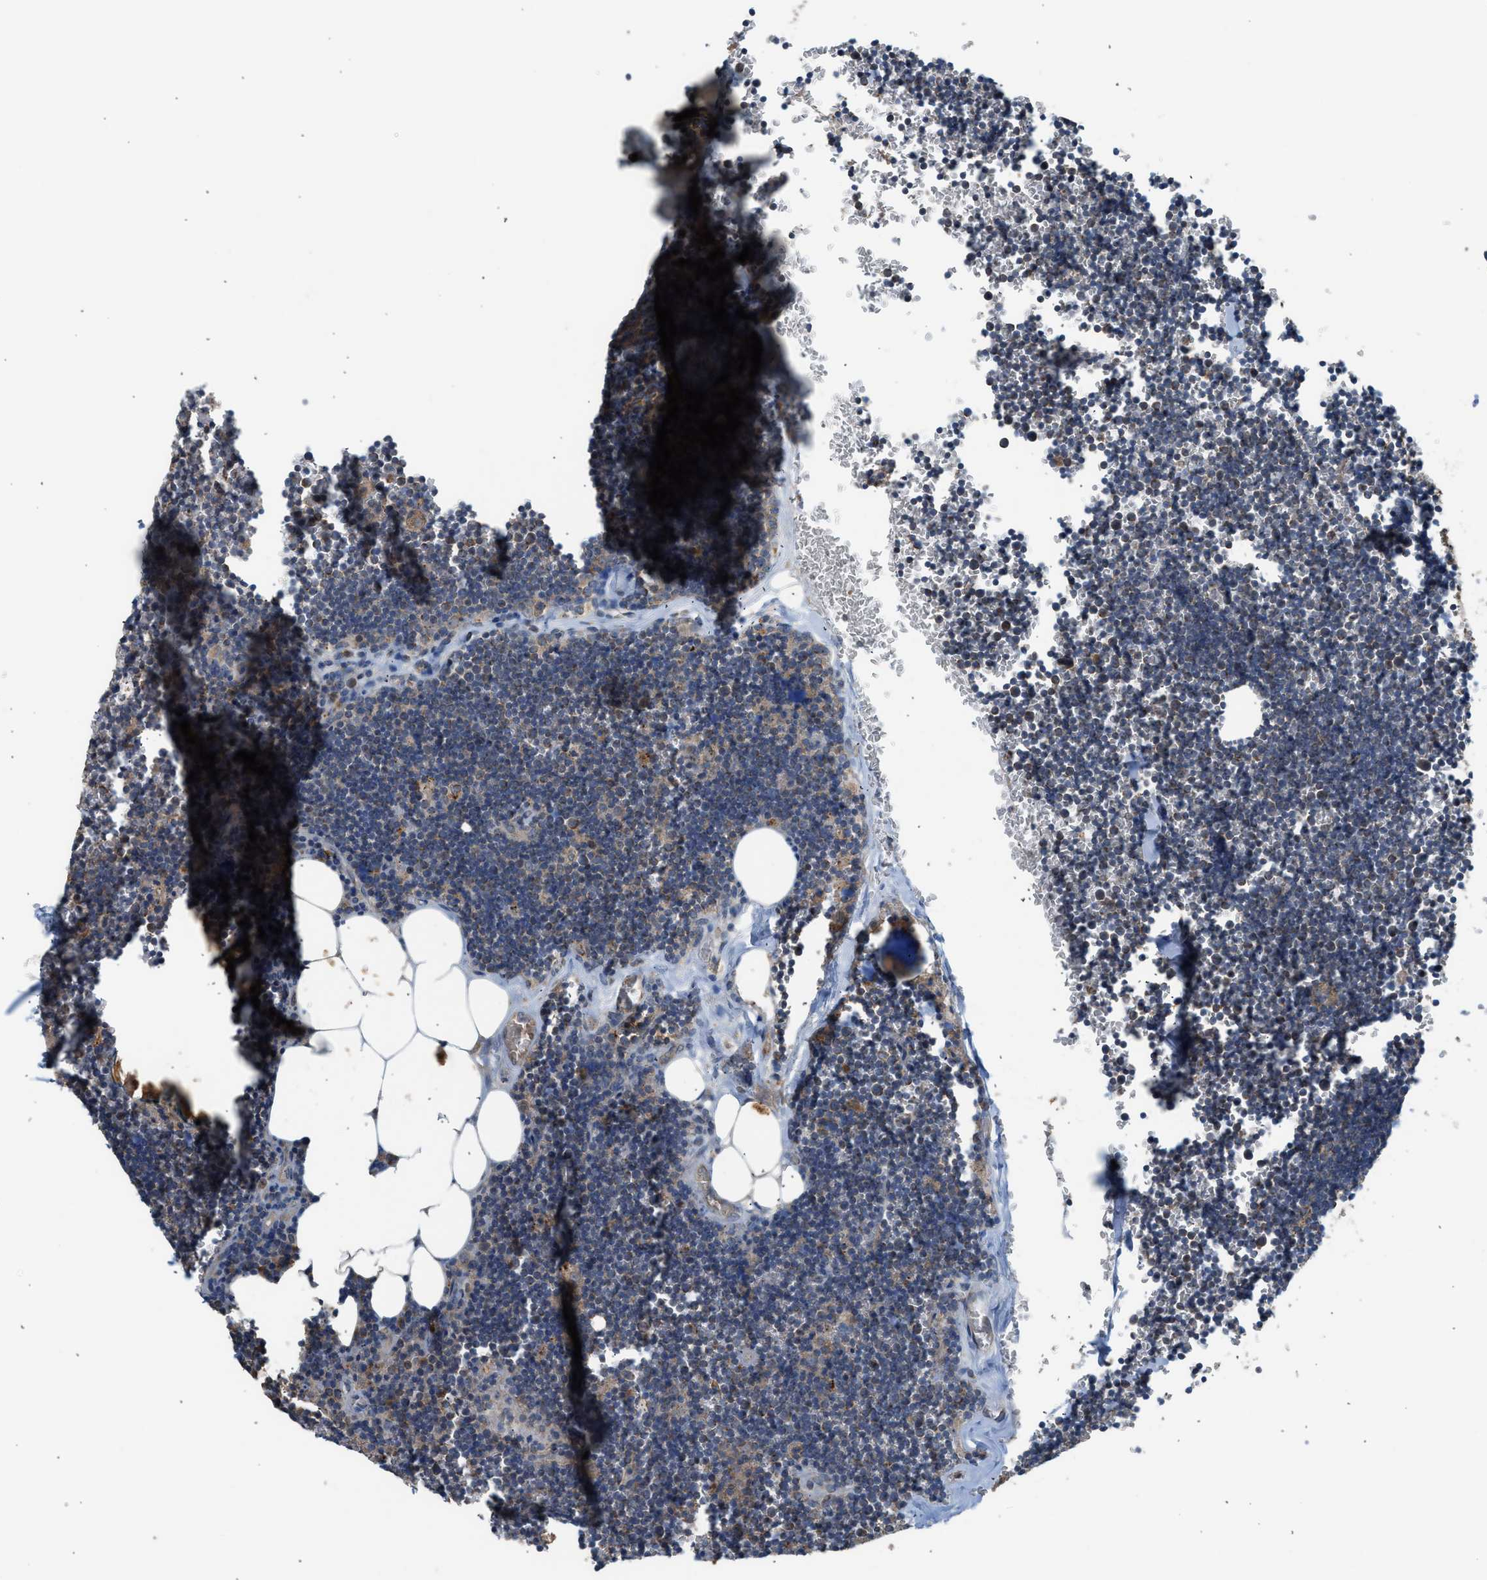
{"staining": {"intensity": "strong", "quantity": ">75%", "location": "cytoplasmic/membranous"}, "tissue": "lymph node", "cell_type": "Germinal center cells", "image_type": "normal", "snomed": [{"axis": "morphology", "description": "Normal tissue, NOS"}, {"axis": "topography", "description": "Lymph node"}], "caption": "This histopathology image reveals IHC staining of benign lymph node, with high strong cytoplasmic/membranous expression in about >75% of germinal center cells.", "gene": "STARD3", "patient": {"sex": "male", "age": 33}}